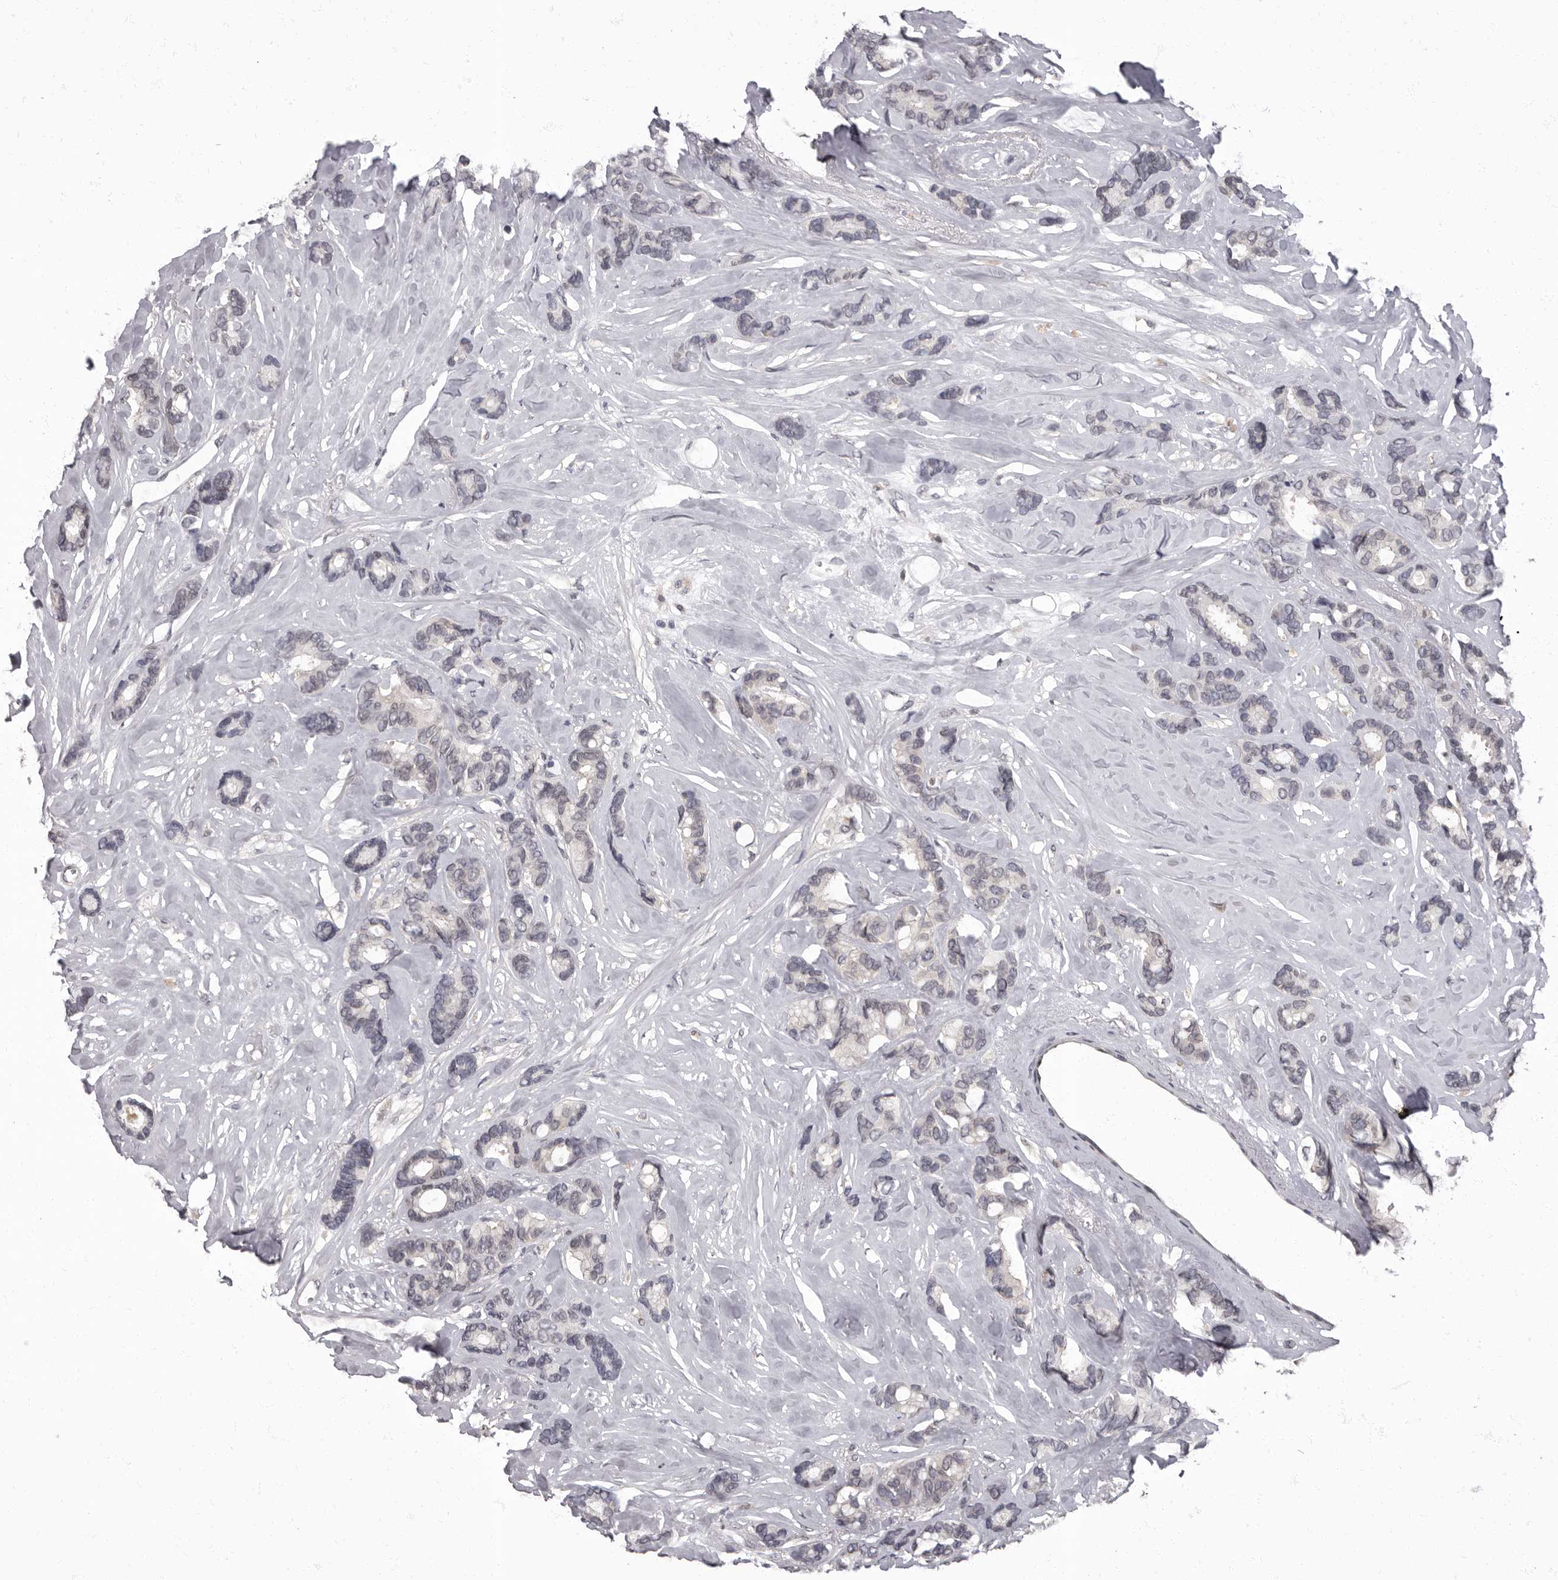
{"staining": {"intensity": "weak", "quantity": "<25%", "location": "nuclear"}, "tissue": "breast cancer", "cell_type": "Tumor cells", "image_type": "cancer", "snomed": [{"axis": "morphology", "description": "Duct carcinoma"}, {"axis": "topography", "description": "Breast"}], "caption": "IHC of human breast invasive ductal carcinoma demonstrates no staining in tumor cells.", "gene": "C1orf50", "patient": {"sex": "female", "age": 87}}